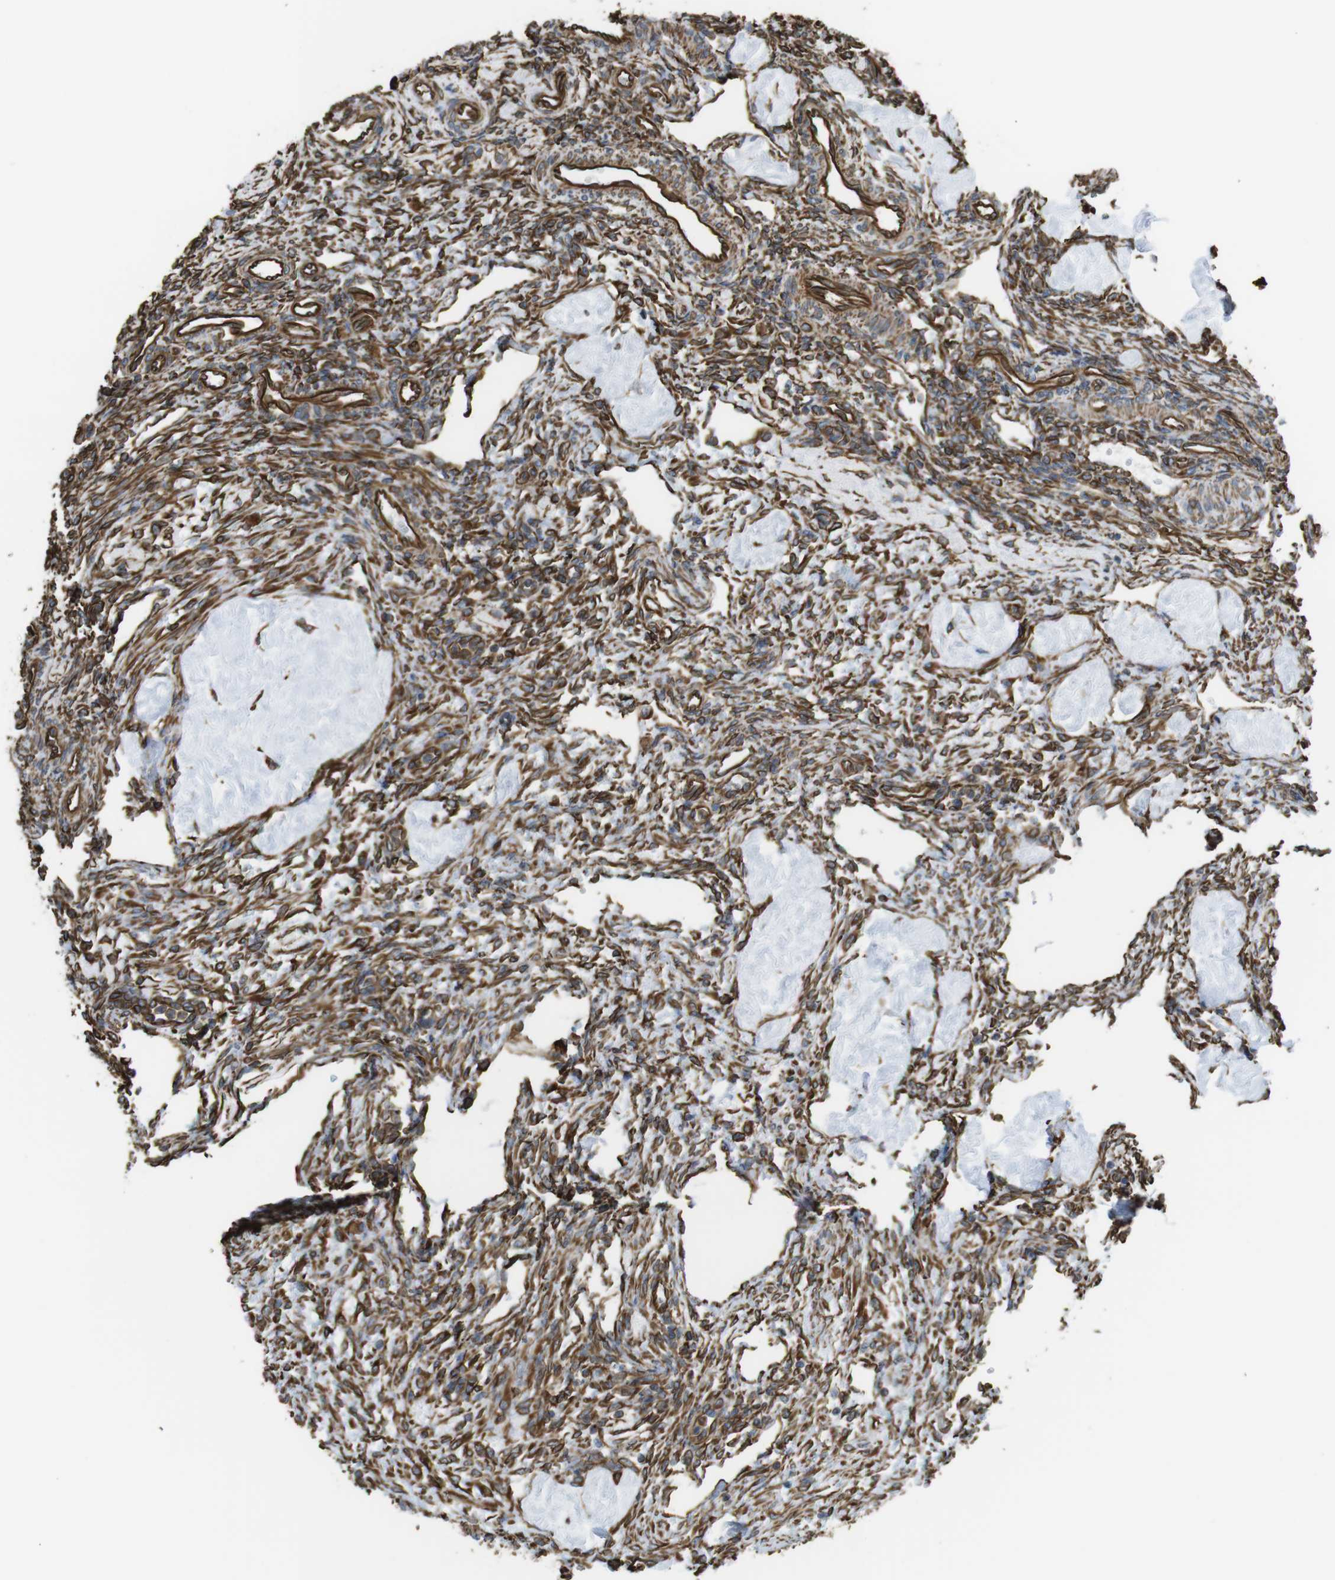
{"staining": {"intensity": "strong", "quantity": ">75%", "location": "cytoplasmic/membranous"}, "tissue": "ovary", "cell_type": "Ovarian stroma cells", "image_type": "normal", "snomed": [{"axis": "morphology", "description": "Normal tissue, NOS"}, {"axis": "topography", "description": "Ovary"}], "caption": "A high-resolution histopathology image shows immunohistochemistry staining of benign ovary, which reveals strong cytoplasmic/membranous staining in about >75% of ovarian stroma cells.", "gene": "RALGPS1", "patient": {"sex": "female", "age": 33}}